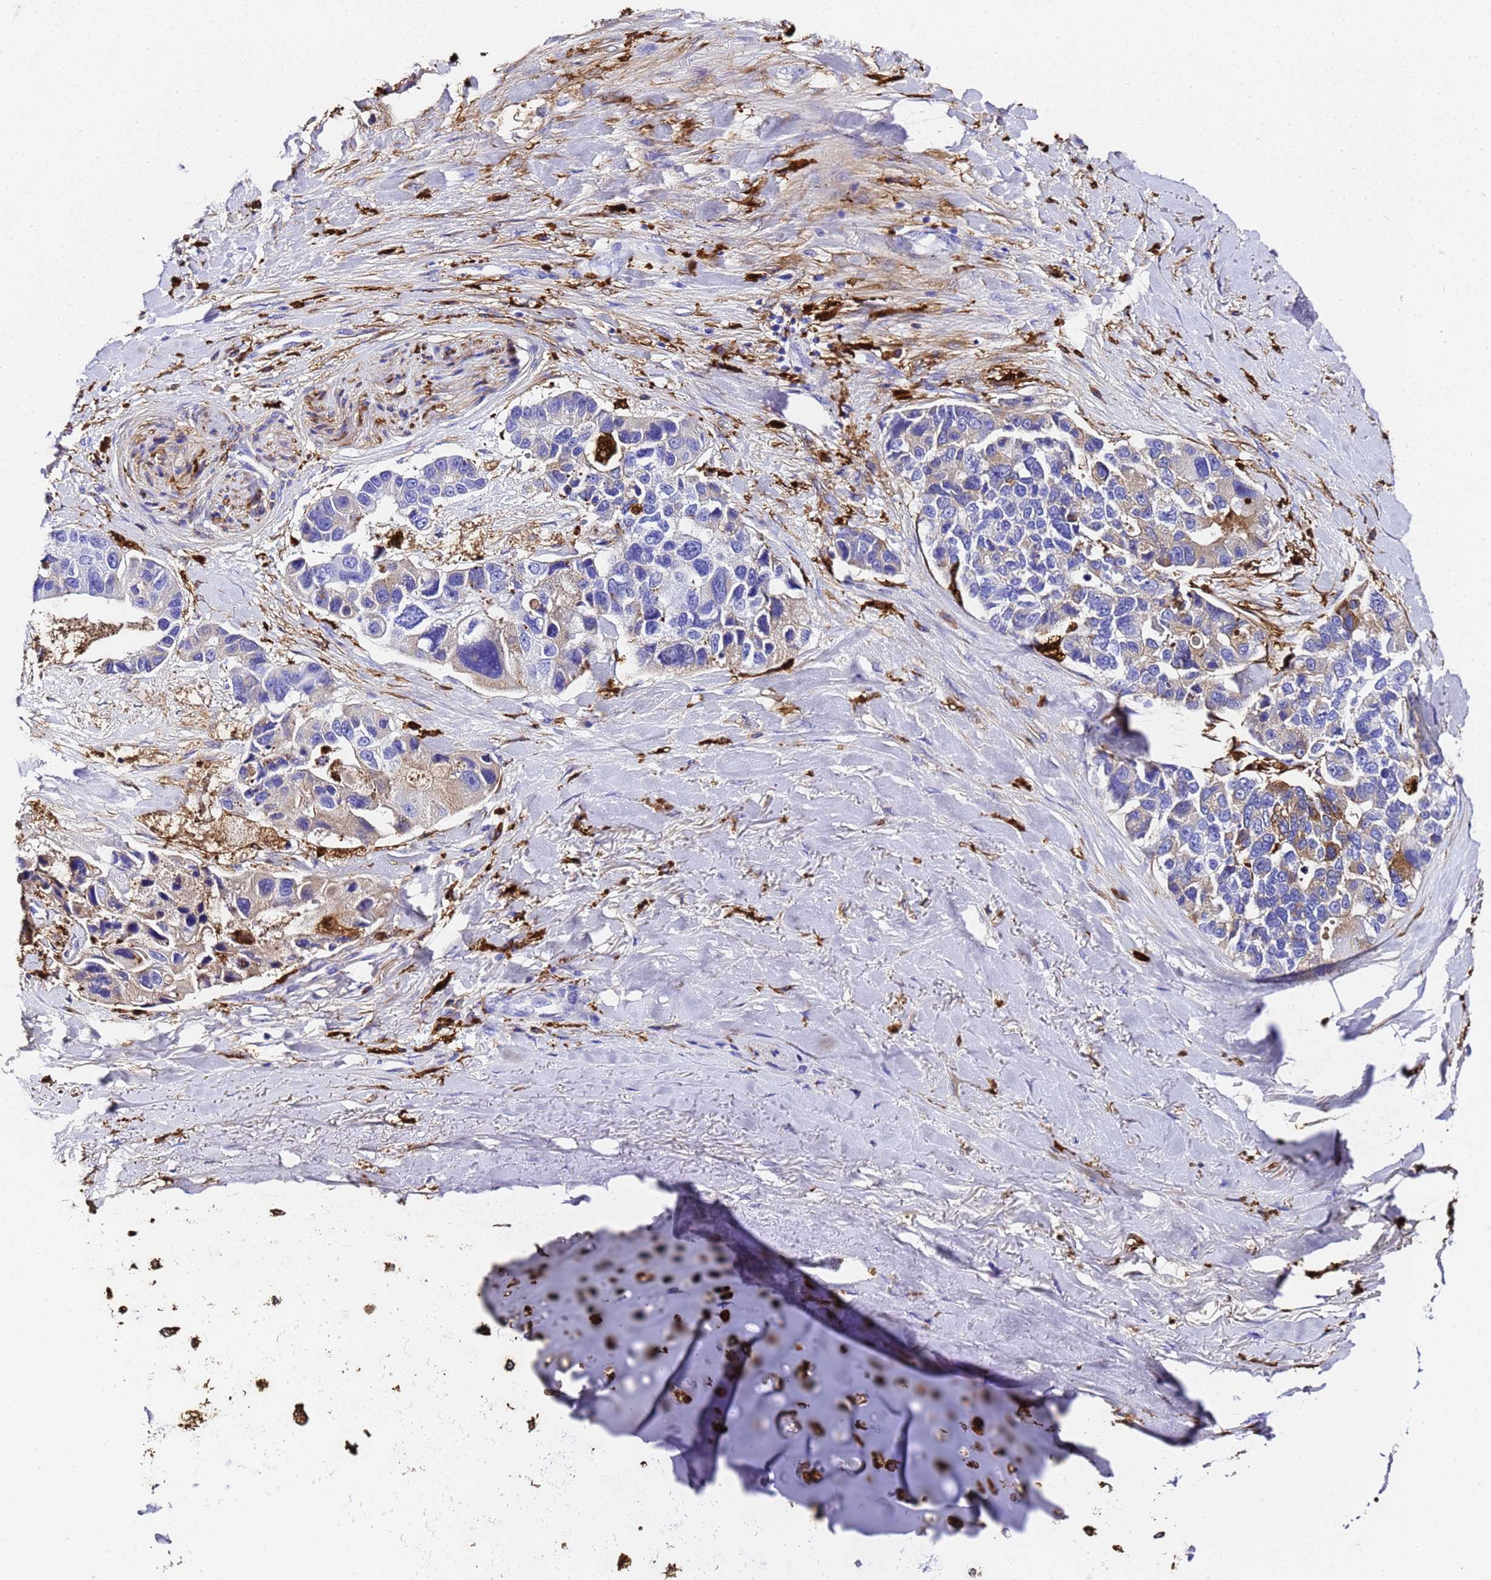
{"staining": {"intensity": "weak", "quantity": "<25%", "location": "cytoplasmic/membranous"}, "tissue": "lung cancer", "cell_type": "Tumor cells", "image_type": "cancer", "snomed": [{"axis": "morphology", "description": "Adenocarcinoma, NOS"}, {"axis": "topography", "description": "Lung"}], "caption": "A high-resolution micrograph shows immunohistochemistry staining of lung adenocarcinoma, which shows no significant staining in tumor cells.", "gene": "FTL", "patient": {"sex": "female", "age": 54}}